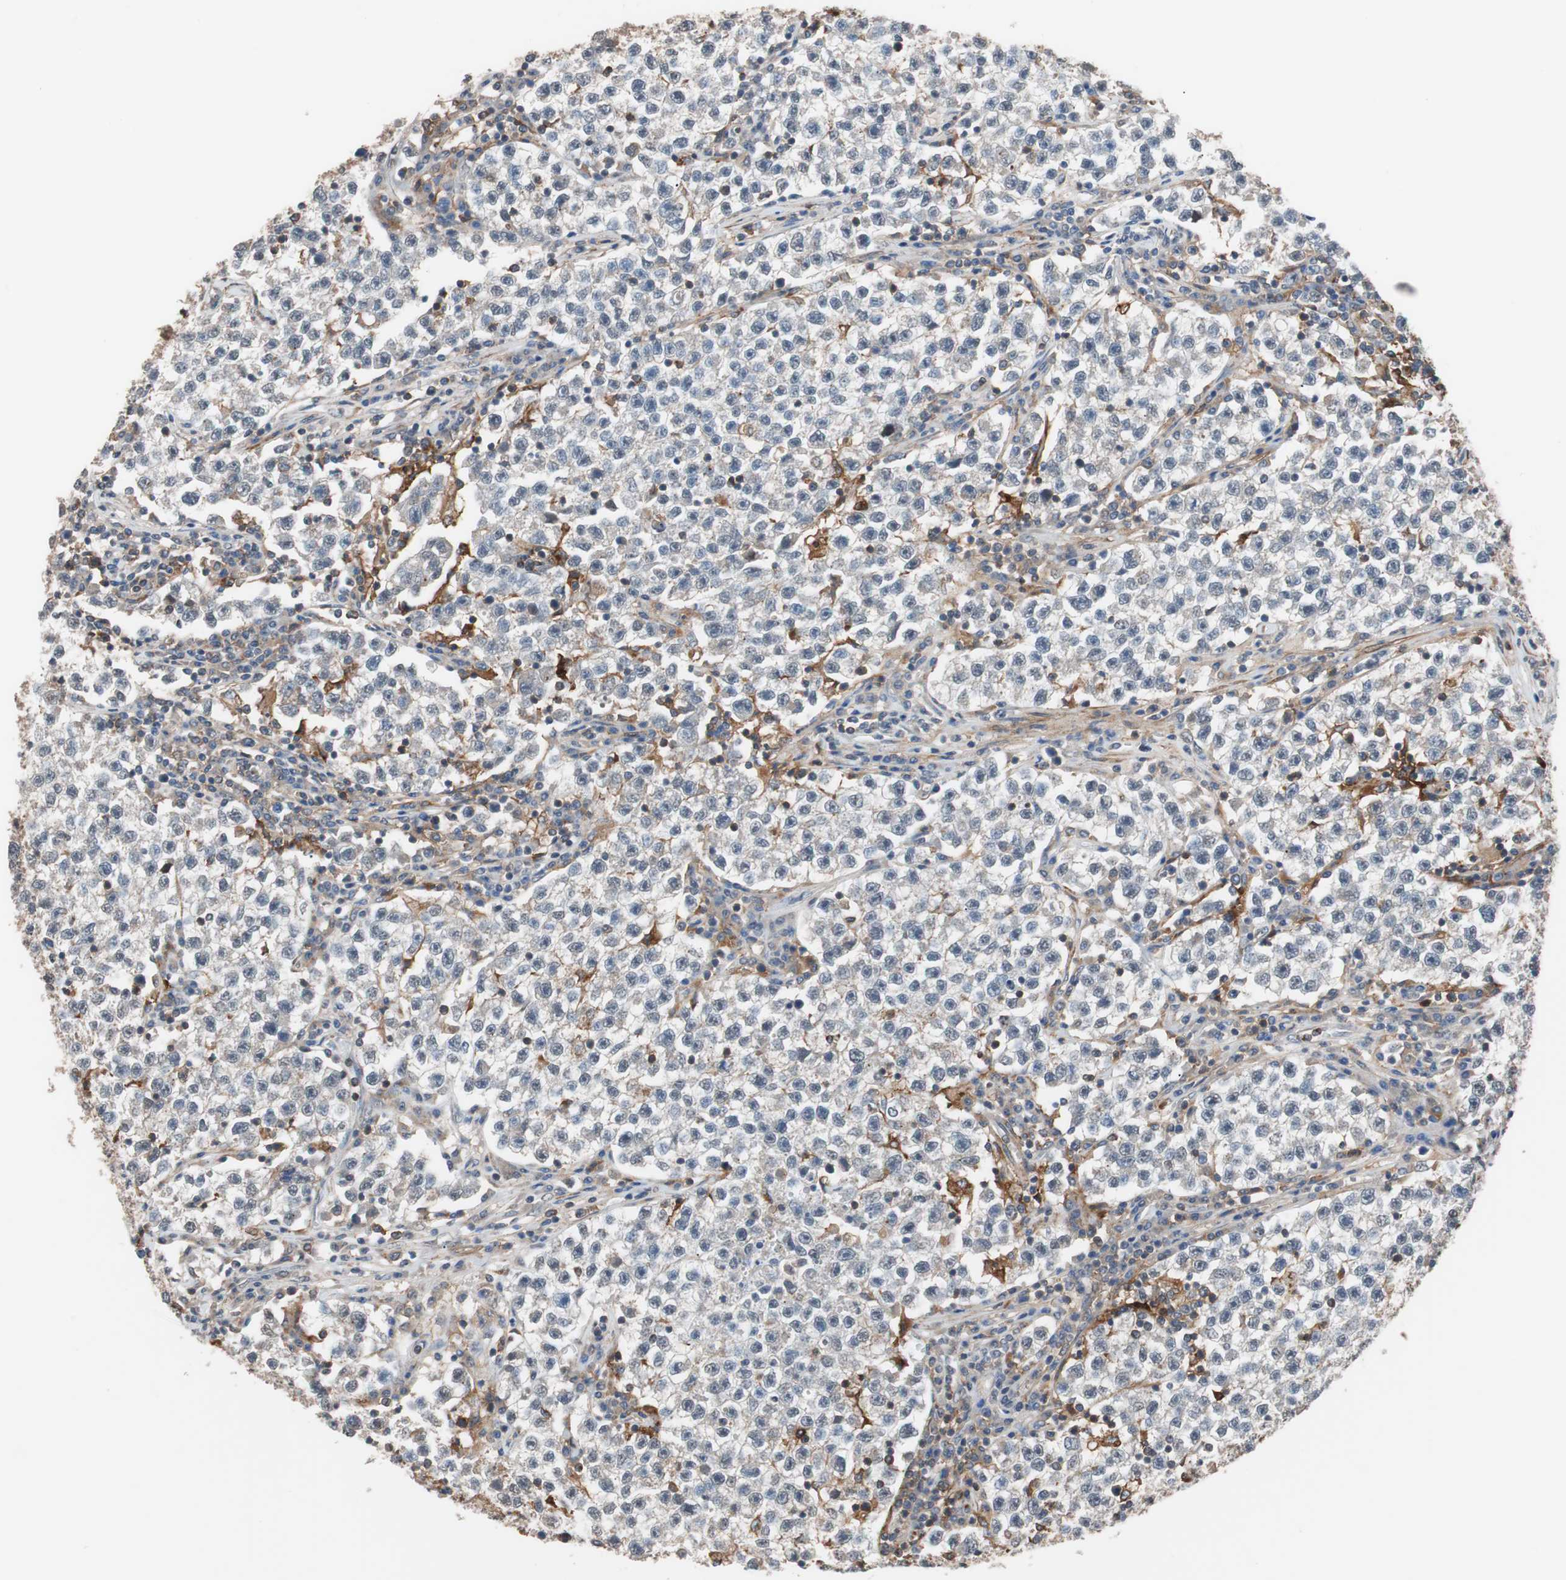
{"staining": {"intensity": "weak", "quantity": "<25%", "location": "cytoplasmic/membranous"}, "tissue": "testis cancer", "cell_type": "Tumor cells", "image_type": "cancer", "snomed": [{"axis": "morphology", "description": "Seminoma, NOS"}, {"axis": "topography", "description": "Testis"}], "caption": "Human seminoma (testis) stained for a protein using immunohistochemistry (IHC) reveals no expression in tumor cells.", "gene": "LITAF", "patient": {"sex": "male", "age": 22}}